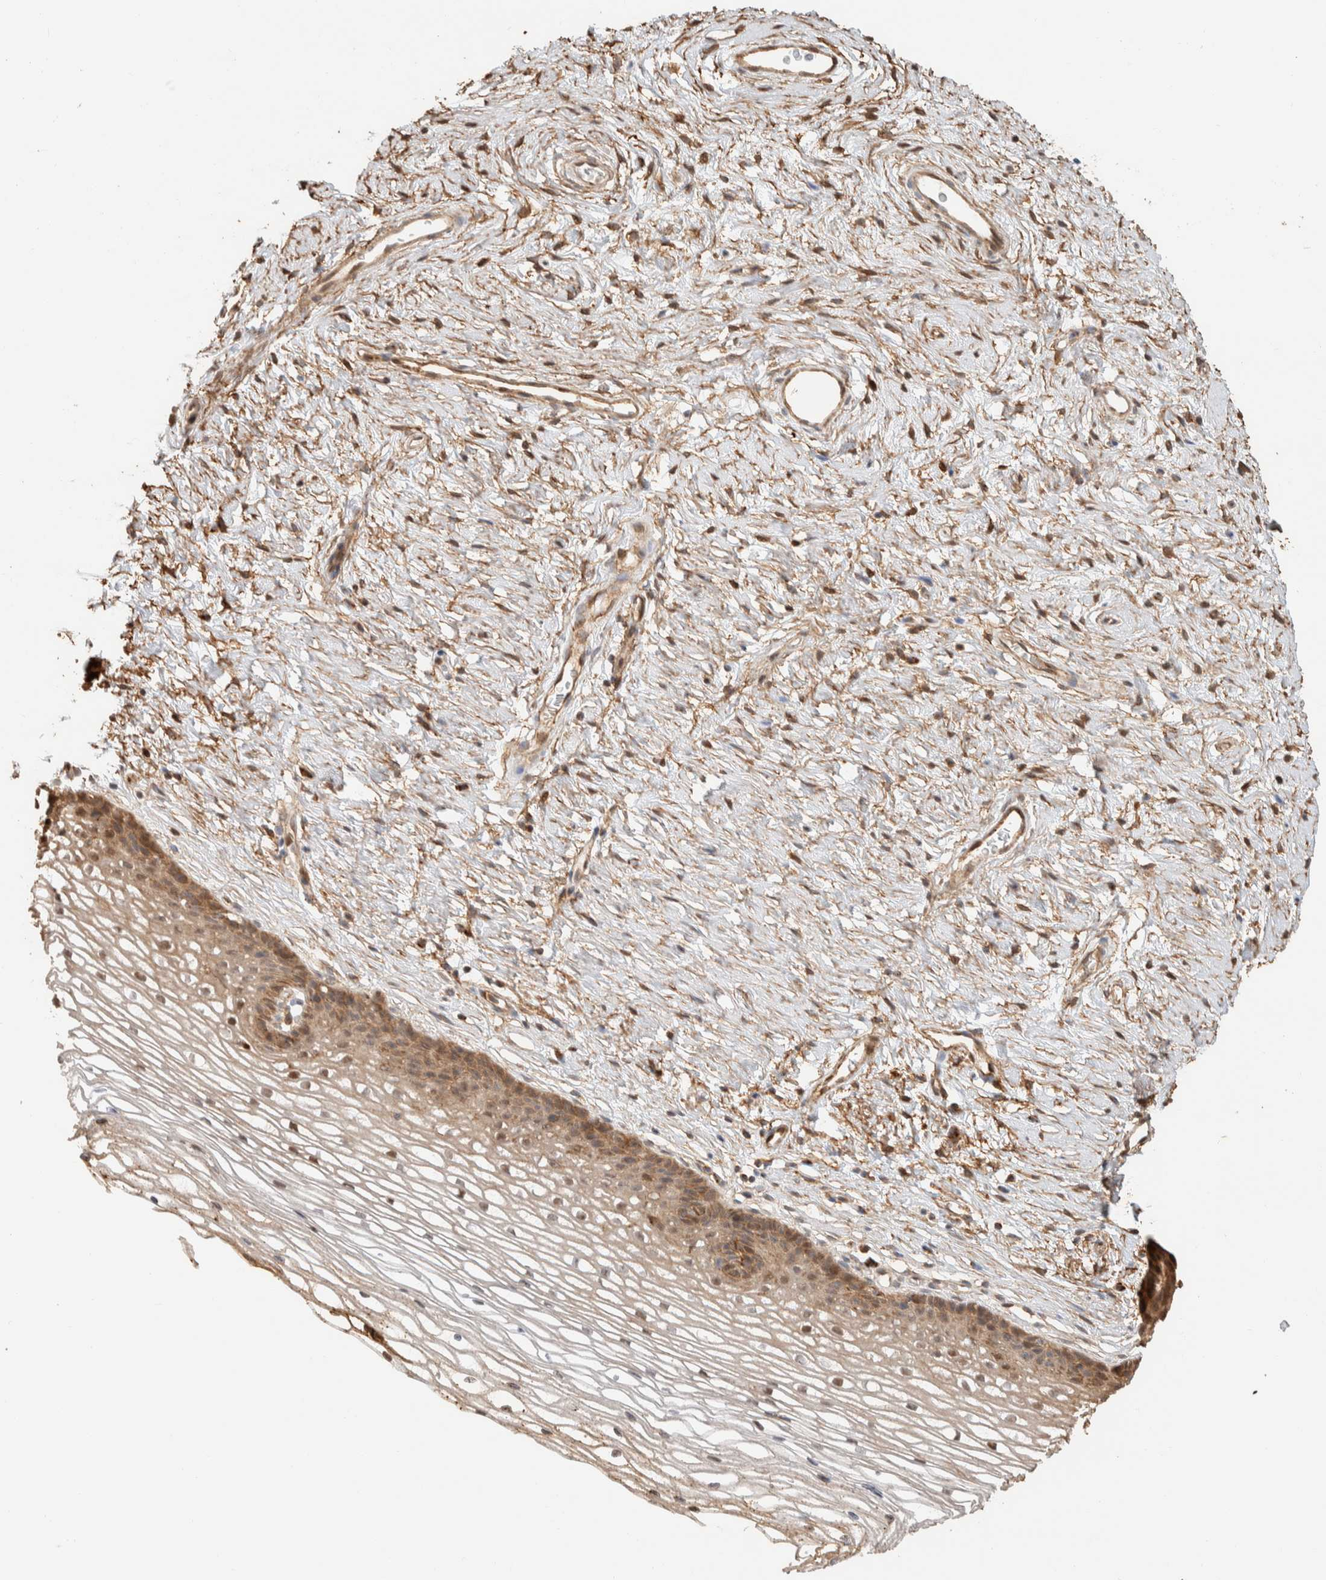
{"staining": {"intensity": "moderate", "quantity": ">75%", "location": "cytoplasmic/membranous"}, "tissue": "cervix", "cell_type": "Glandular cells", "image_type": "normal", "snomed": [{"axis": "morphology", "description": "Normal tissue, NOS"}, {"axis": "topography", "description": "Cervix"}], "caption": "A high-resolution photomicrograph shows IHC staining of unremarkable cervix, which reveals moderate cytoplasmic/membranous positivity in about >75% of glandular cells.", "gene": "KIF9", "patient": {"sex": "female", "age": 77}}